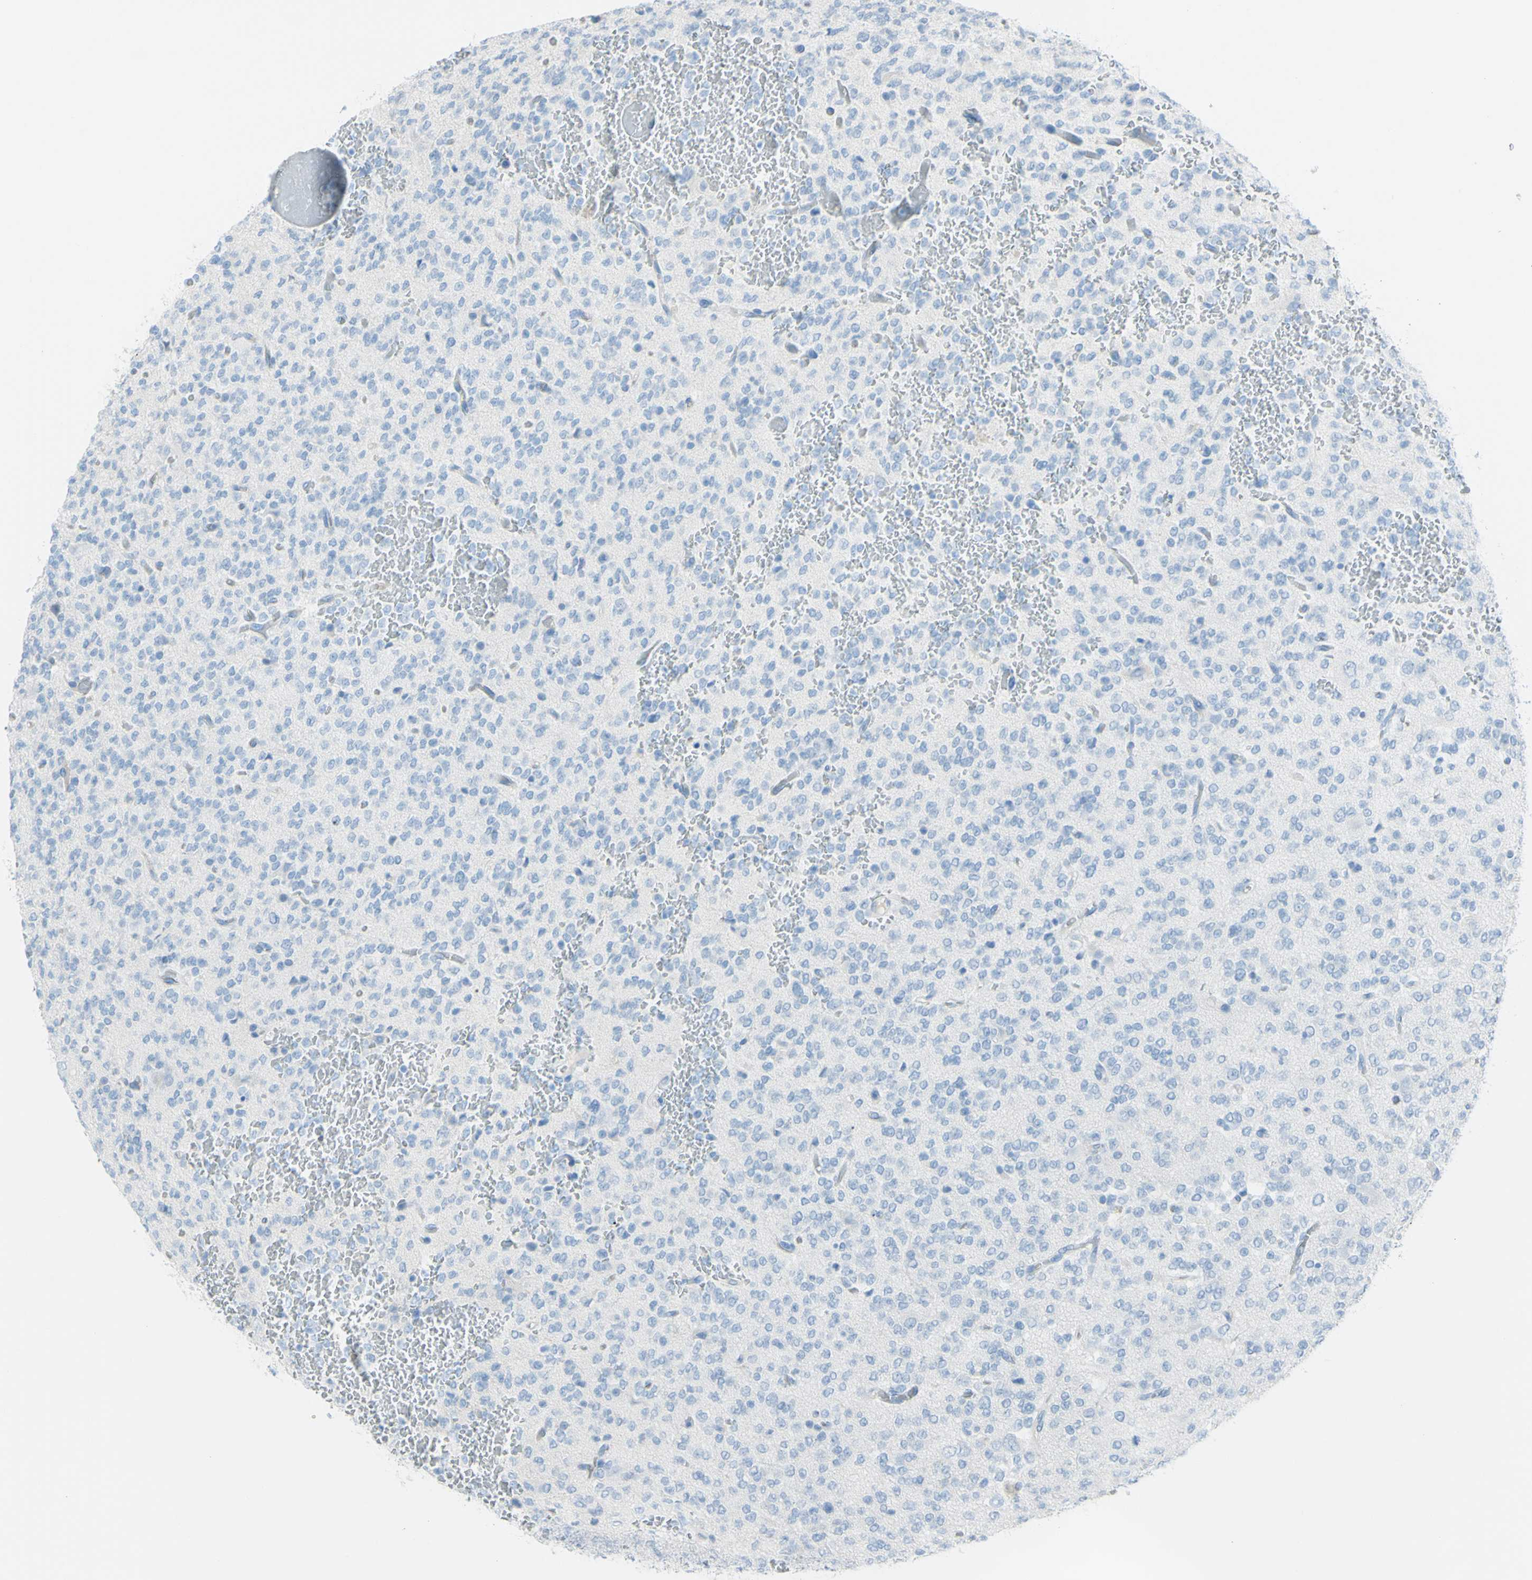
{"staining": {"intensity": "negative", "quantity": "none", "location": "none"}, "tissue": "glioma", "cell_type": "Tumor cells", "image_type": "cancer", "snomed": [{"axis": "morphology", "description": "Glioma, malignant, Low grade"}, {"axis": "topography", "description": "Brain"}], "caption": "Immunohistochemistry (IHC) of glioma exhibits no positivity in tumor cells.", "gene": "TFPI2", "patient": {"sex": "male", "age": 38}}